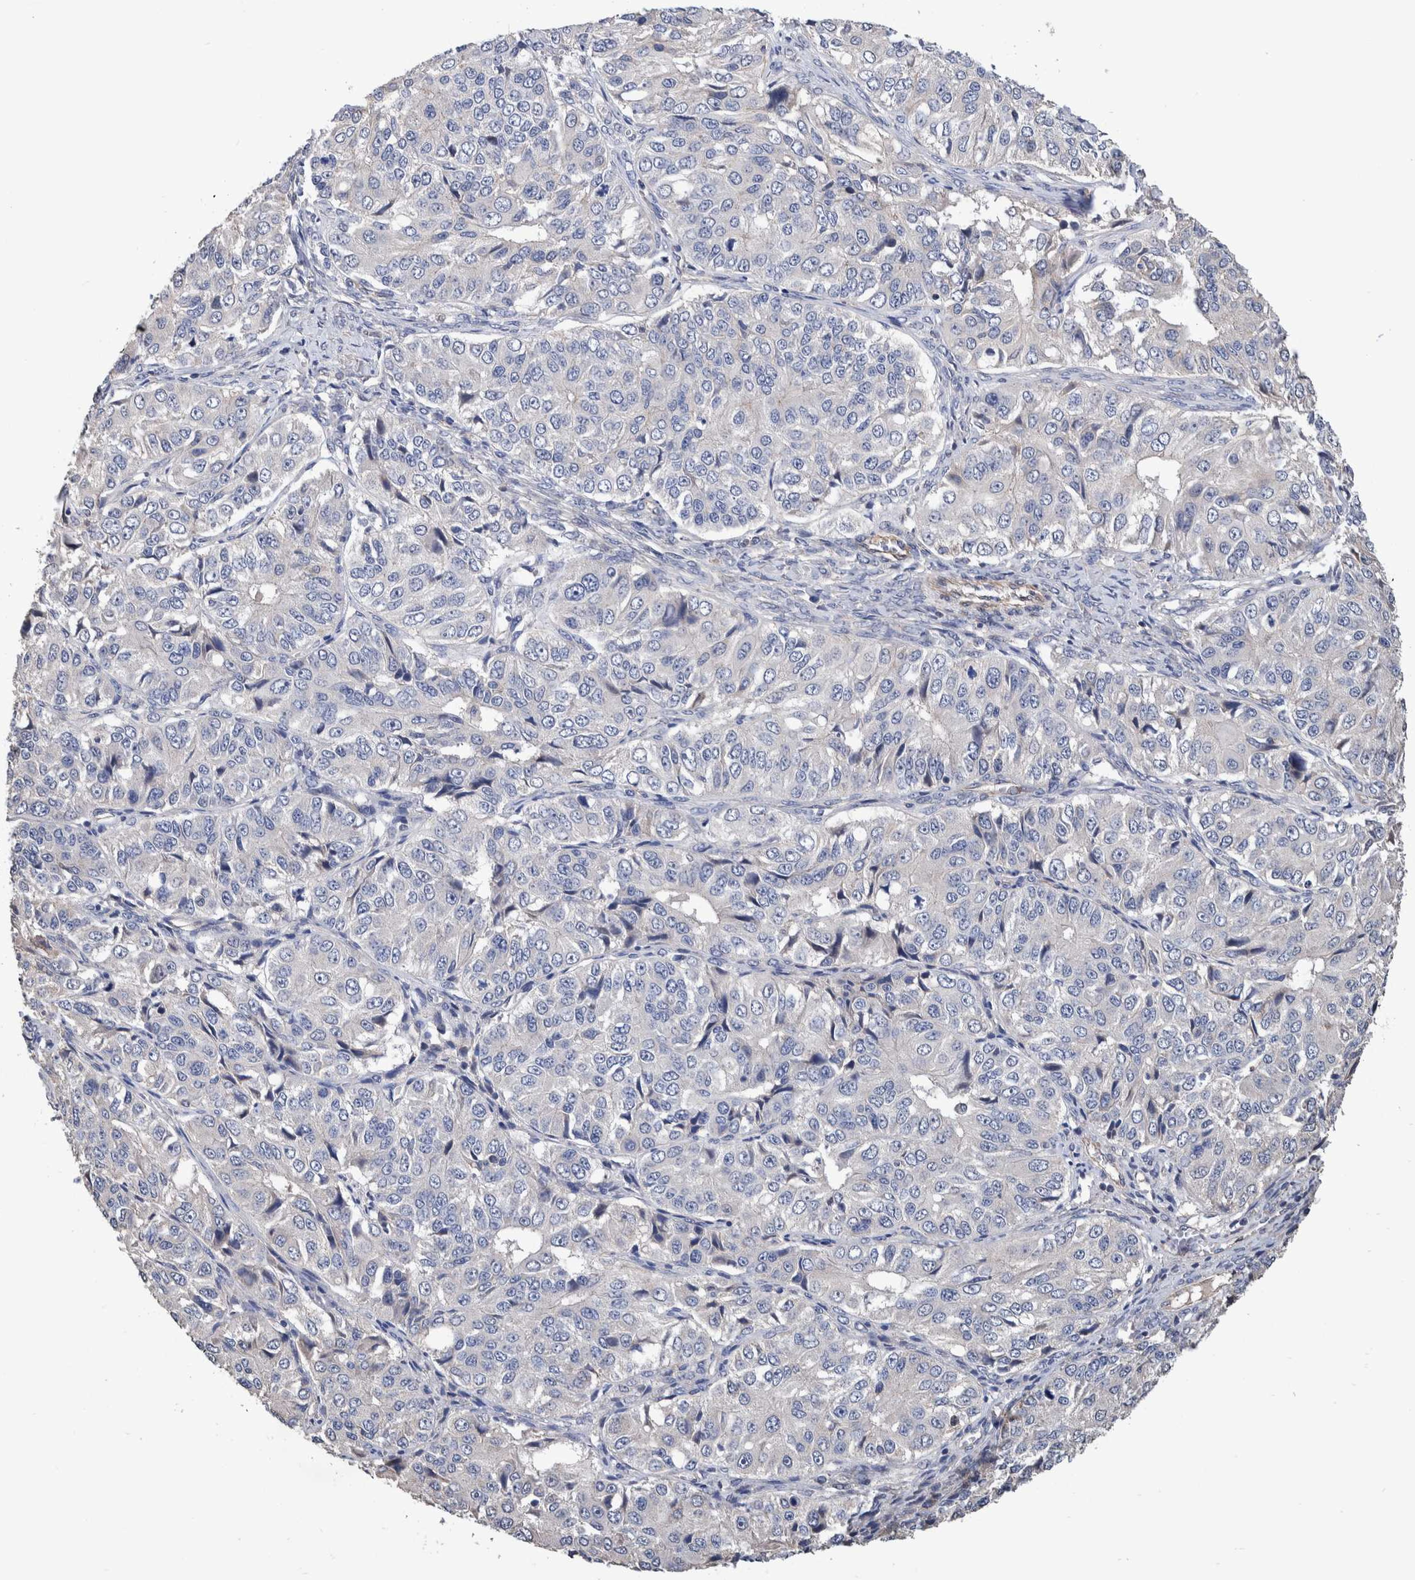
{"staining": {"intensity": "negative", "quantity": "none", "location": "none"}, "tissue": "ovarian cancer", "cell_type": "Tumor cells", "image_type": "cancer", "snomed": [{"axis": "morphology", "description": "Carcinoma, endometroid"}, {"axis": "topography", "description": "Ovary"}], "caption": "High magnification brightfield microscopy of ovarian cancer (endometroid carcinoma) stained with DAB (brown) and counterstained with hematoxylin (blue): tumor cells show no significant staining.", "gene": "SLC45A4", "patient": {"sex": "female", "age": 51}}